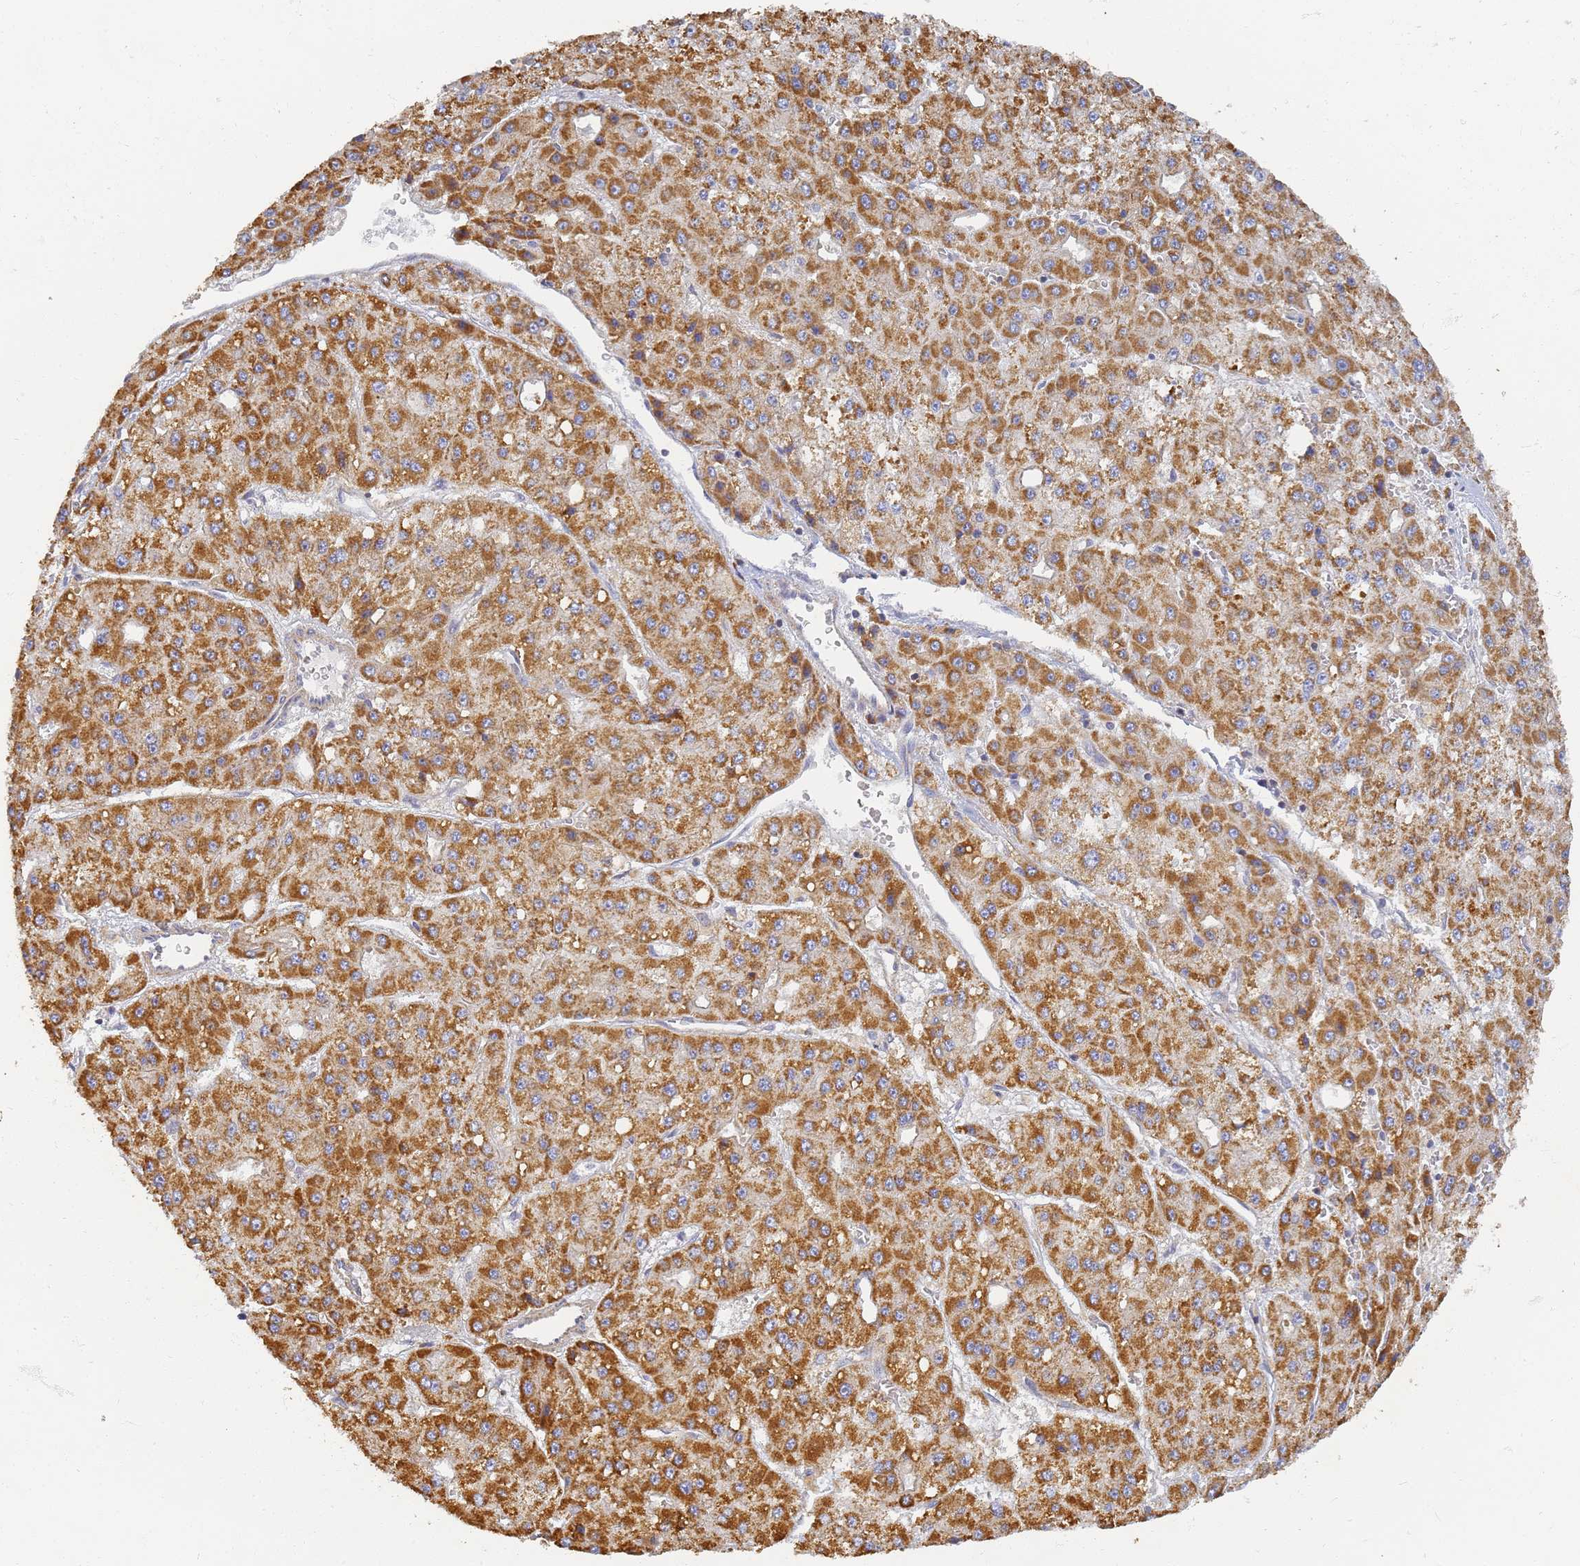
{"staining": {"intensity": "strong", "quantity": "25%-75%", "location": "cytoplasmic/membranous"}, "tissue": "liver cancer", "cell_type": "Tumor cells", "image_type": "cancer", "snomed": [{"axis": "morphology", "description": "Carcinoma, Hepatocellular, NOS"}, {"axis": "topography", "description": "Liver"}], "caption": "High-magnification brightfield microscopy of liver cancer stained with DAB (brown) and counterstained with hematoxylin (blue). tumor cells exhibit strong cytoplasmic/membranous positivity is seen in about25%-75% of cells.", "gene": "UTP23", "patient": {"sex": "male", "age": 47}}